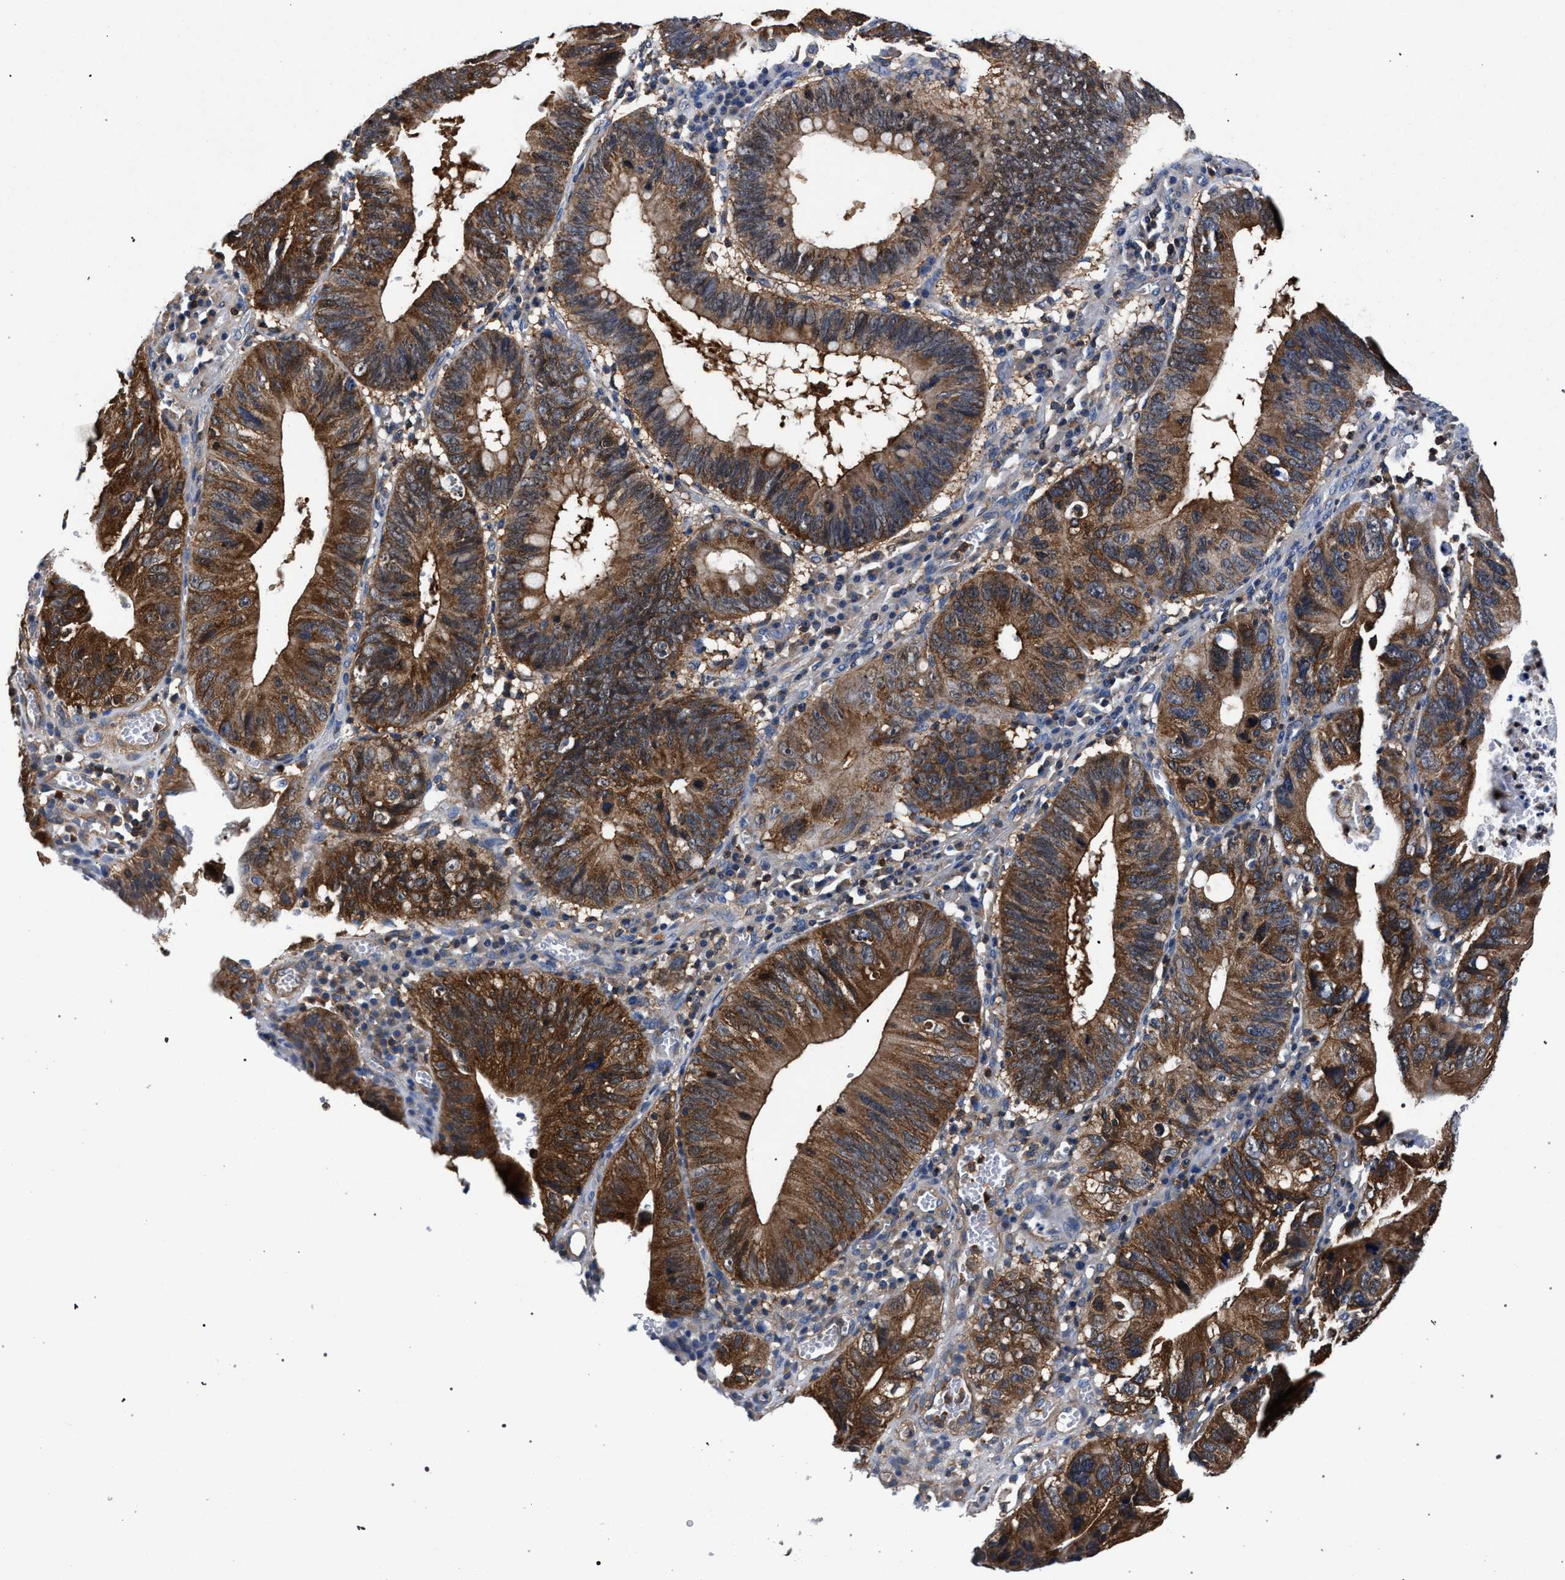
{"staining": {"intensity": "strong", "quantity": ">75%", "location": "cytoplasmic/membranous"}, "tissue": "stomach cancer", "cell_type": "Tumor cells", "image_type": "cancer", "snomed": [{"axis": "morphology", "description": "Adenocarcinoma, NOS"}, {"axis": "topography", "description": "Stomach"}], "caption": "There is high levels of strong cytoplasmic/membranous expression in tumor cells of stomach cancer (adenocarcinoma), as demonstrated by immunohistochemical staining (brown color).", "gene": "LASP1", "patient": {"sex": "male", "age": 59}}